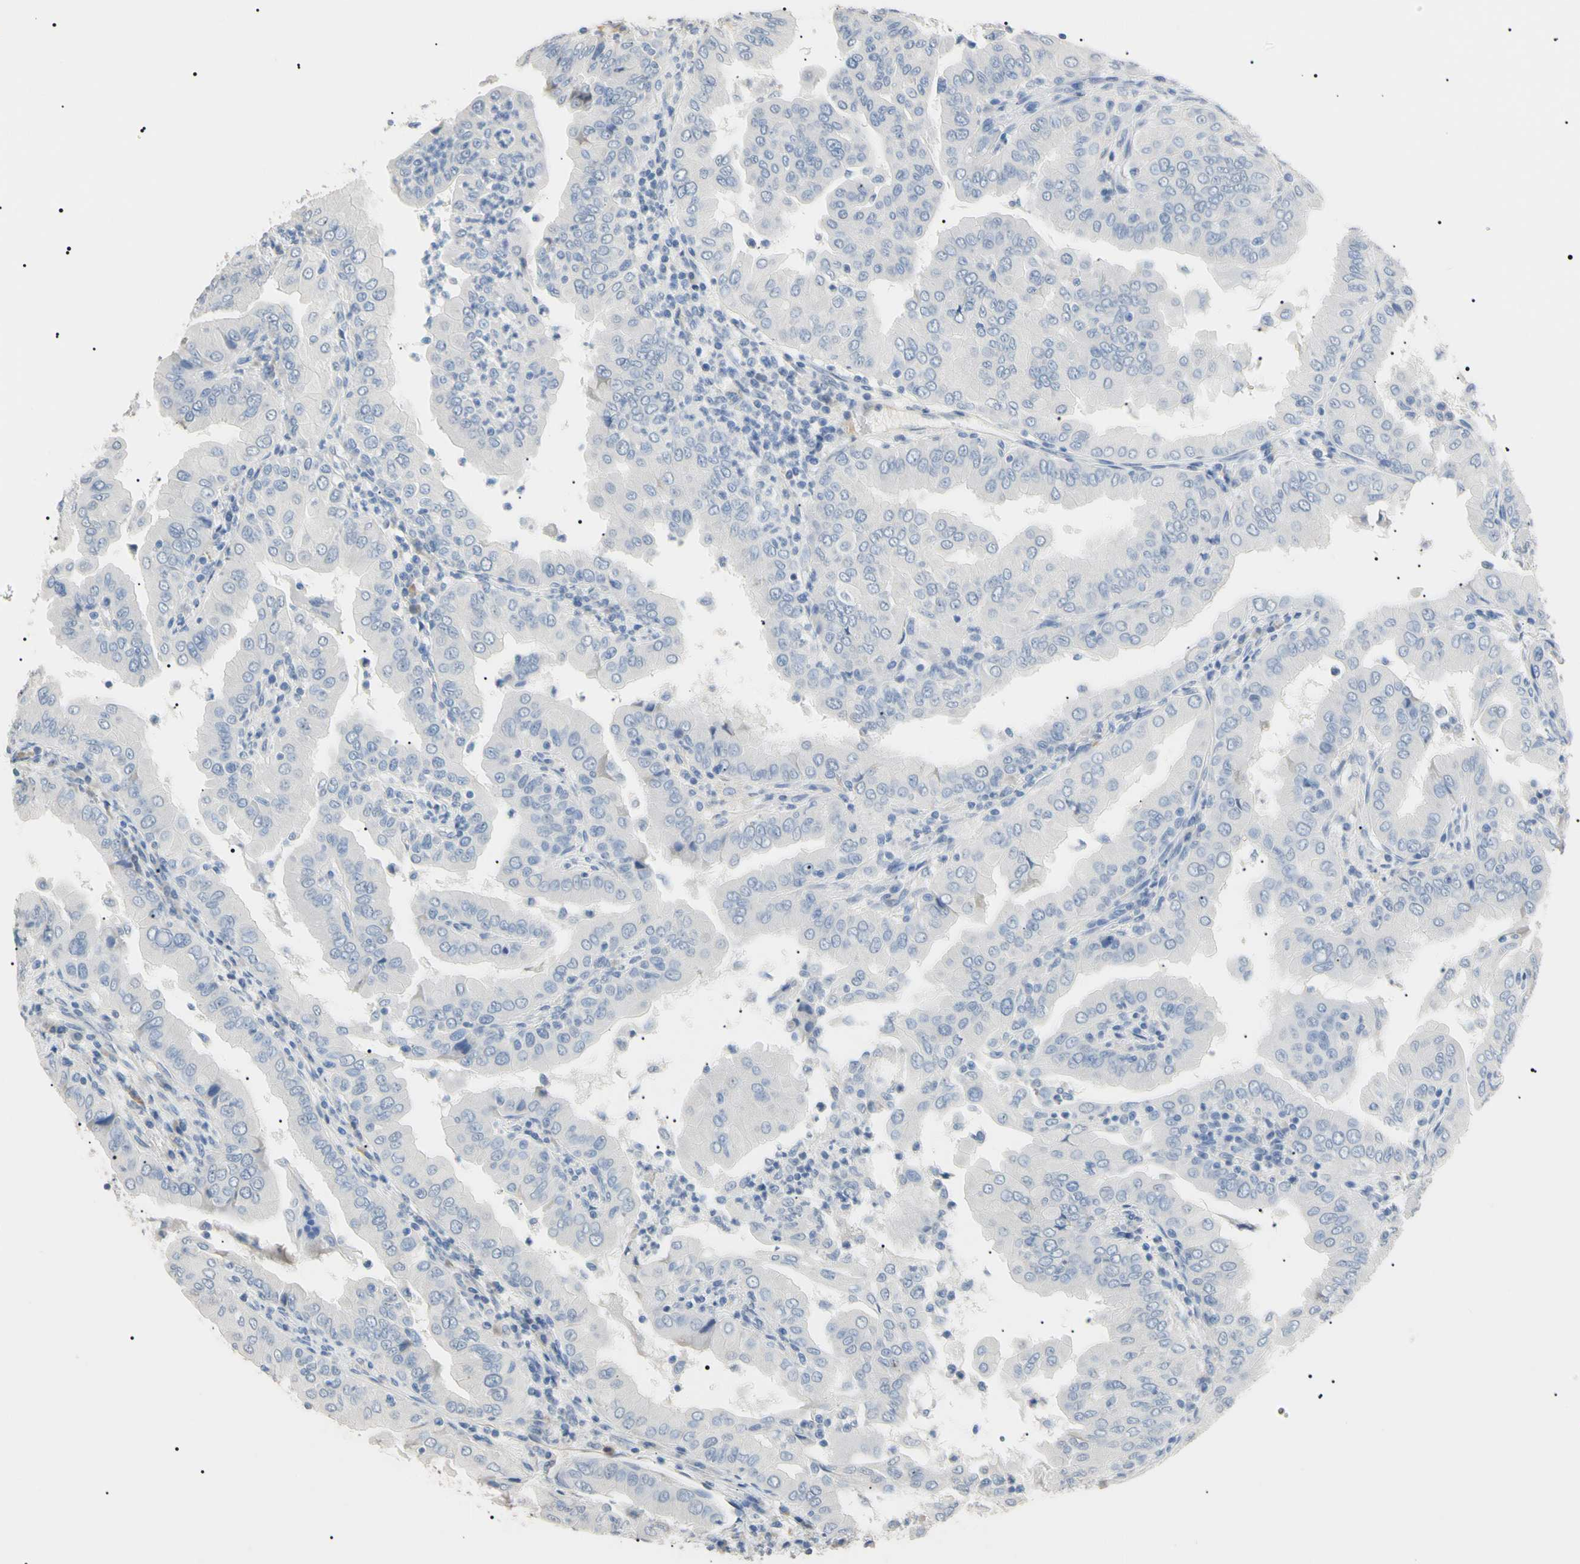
{"staining": {"intensity": "negative", "quantity": "none", "location": "none"}, "tissue": "thyroid cancer", "cell_type": "Tumor cells", "image_type": "cancer", "snomed": [{"axis": "morphology", "description": "Papillary adenocarcinoma, NOS"}, {"axis": "topography", "description": "Thyroid gland"}], "caption": "Immunohistochemistry (IHC) histopathology image of neoplastic tissue: human thyroid cancer stained with DAB displays no significant protein staining in tumor cells. (DAB immunohistochemistry (IHC) visualized using brightfield microscopy, high magnification).", "gene": "CGB3", "patient": {"sex": "male", "age": 33}}